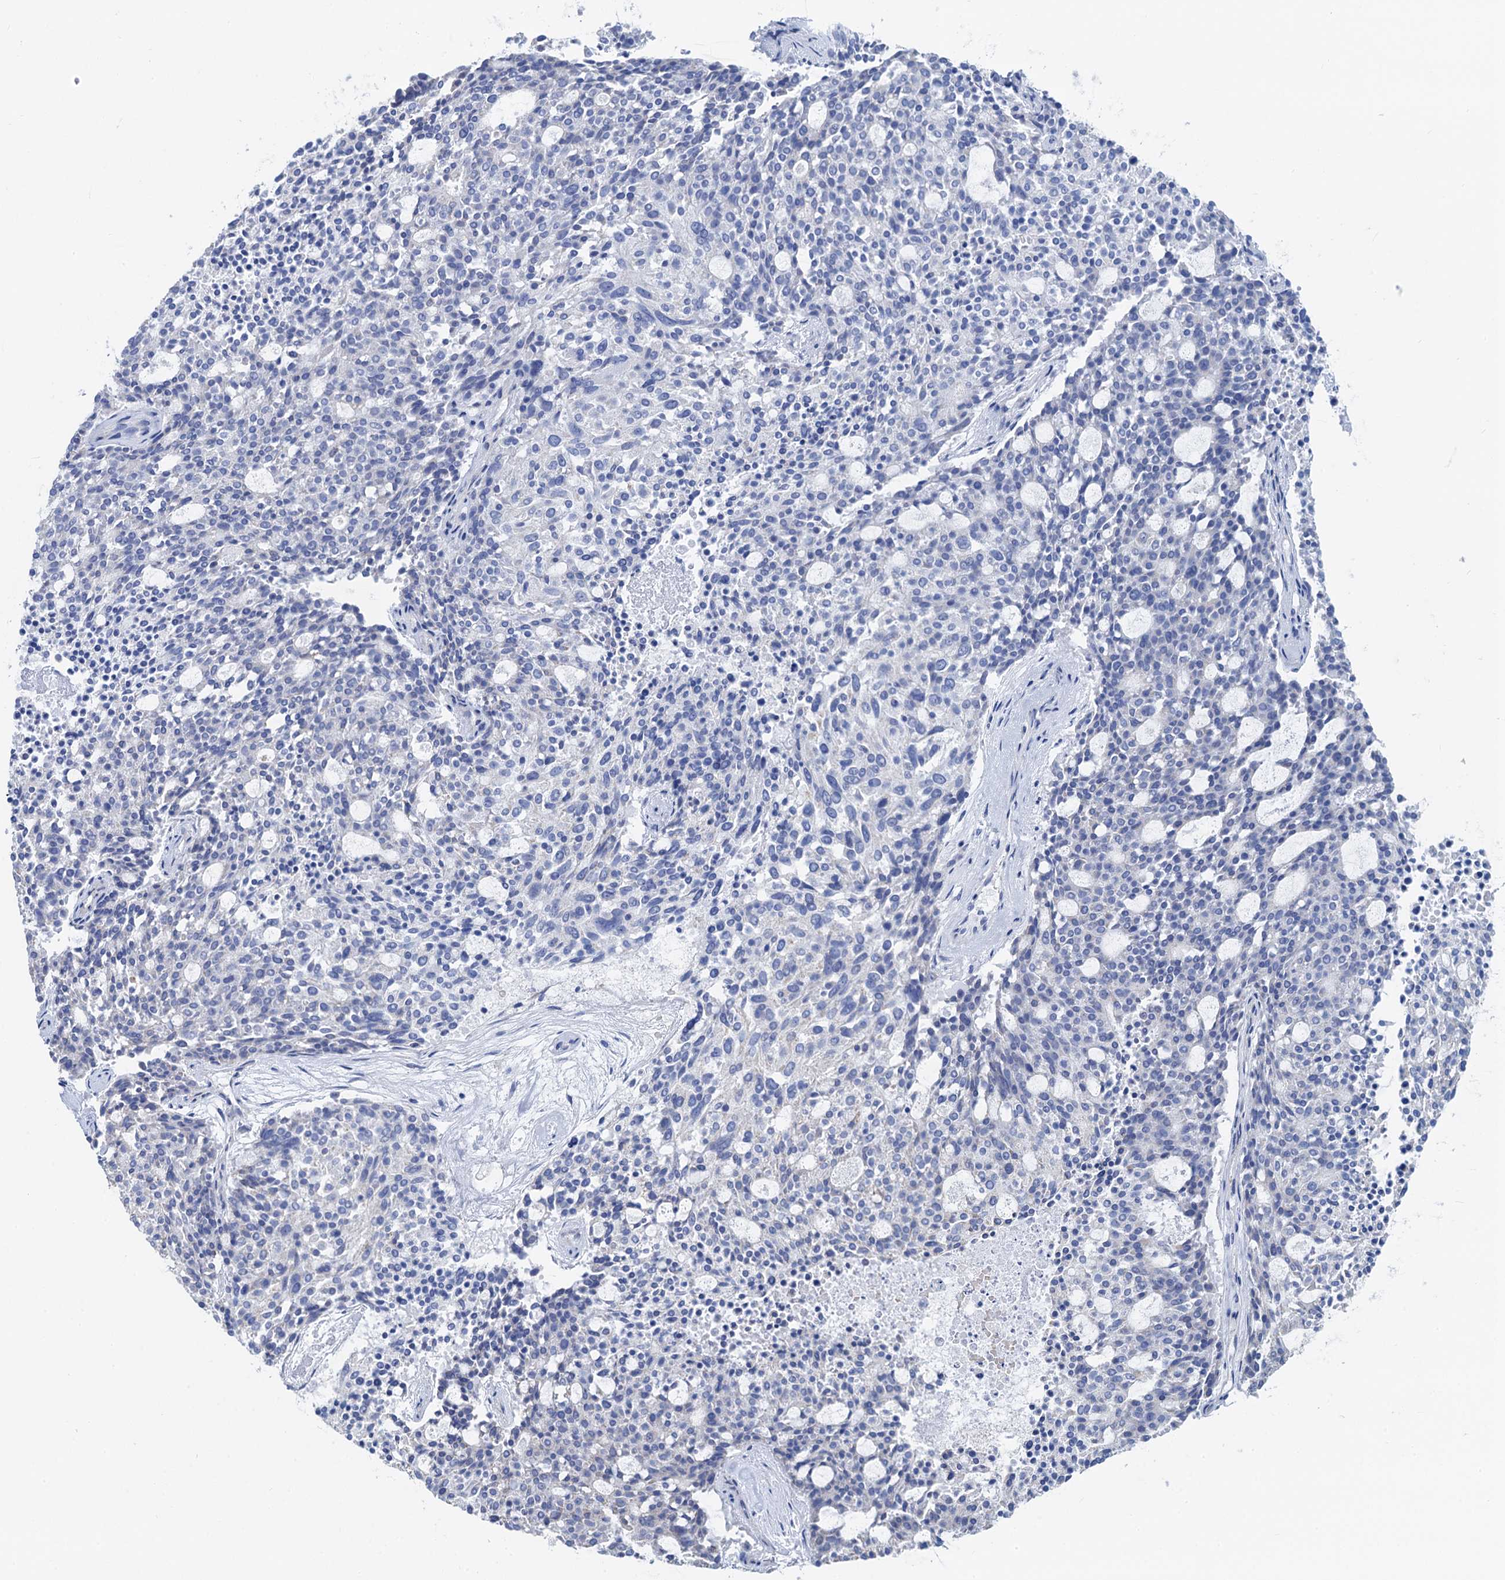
{"staining": {"intensity": "negative", "quantity": "none", "location": "none"}, "tissue": "carcinoid", "cell_type": "Tumor cells", "image_type": "cancer", "snomed": [{"axis": "morphology", "description": "Carcinoid, malignant, NOS"}, {"axis": "topography", "description": "Pancreas"}], "caption": "High power microscopy micrograph of an immunohistochemistry (IHC) micrograph of malignant carcinoid, revealing no significant positivity in tumor cells.", "gene": "RBP3", "patient": {"sex": "female", "age": 54}}